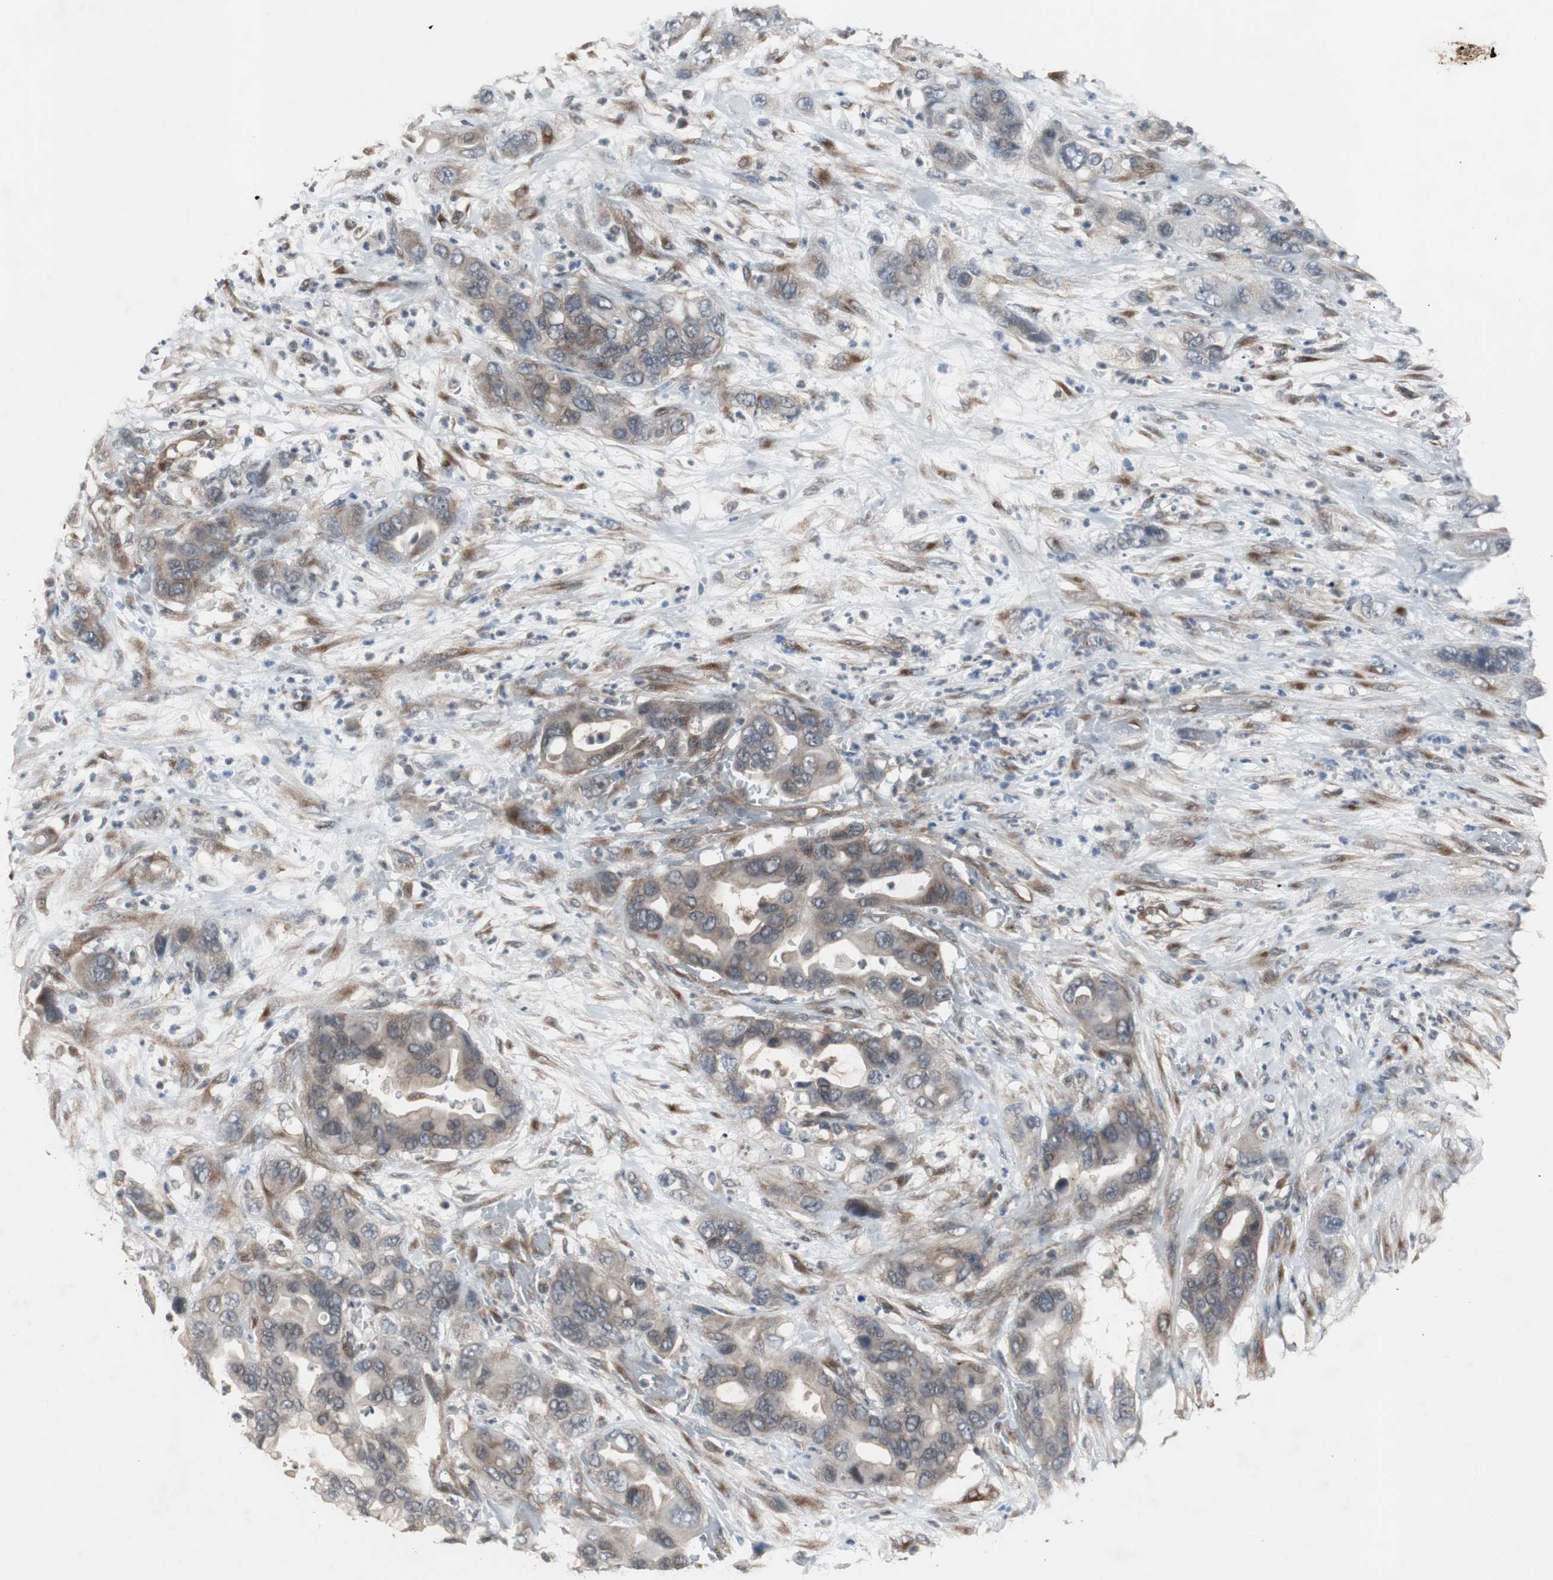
{"staining": {"intensity": "weak", "quantity": ">75%", "location": "cytoplasmic/membranous"}, "tissue": "pancreatic cancer", "cell_type": "Tumor cells", "image_type": "cancer", "snomed": [{"axis": "morphology", "description": "Adenocarcinoma, NOS"}, {"axis": "topography", "description": "Pancreas"}], "caption": "DAB (3,3'-diaminobenzidine) immunohistochemical staining of adenocarcinoma (pancreatic) exhibits weak cytoplasmic/membranous protein positivity in approximately >75% of tumor cells.", "gene": "ATP2B2", "patient": {"sex": "female", "age": 71}}